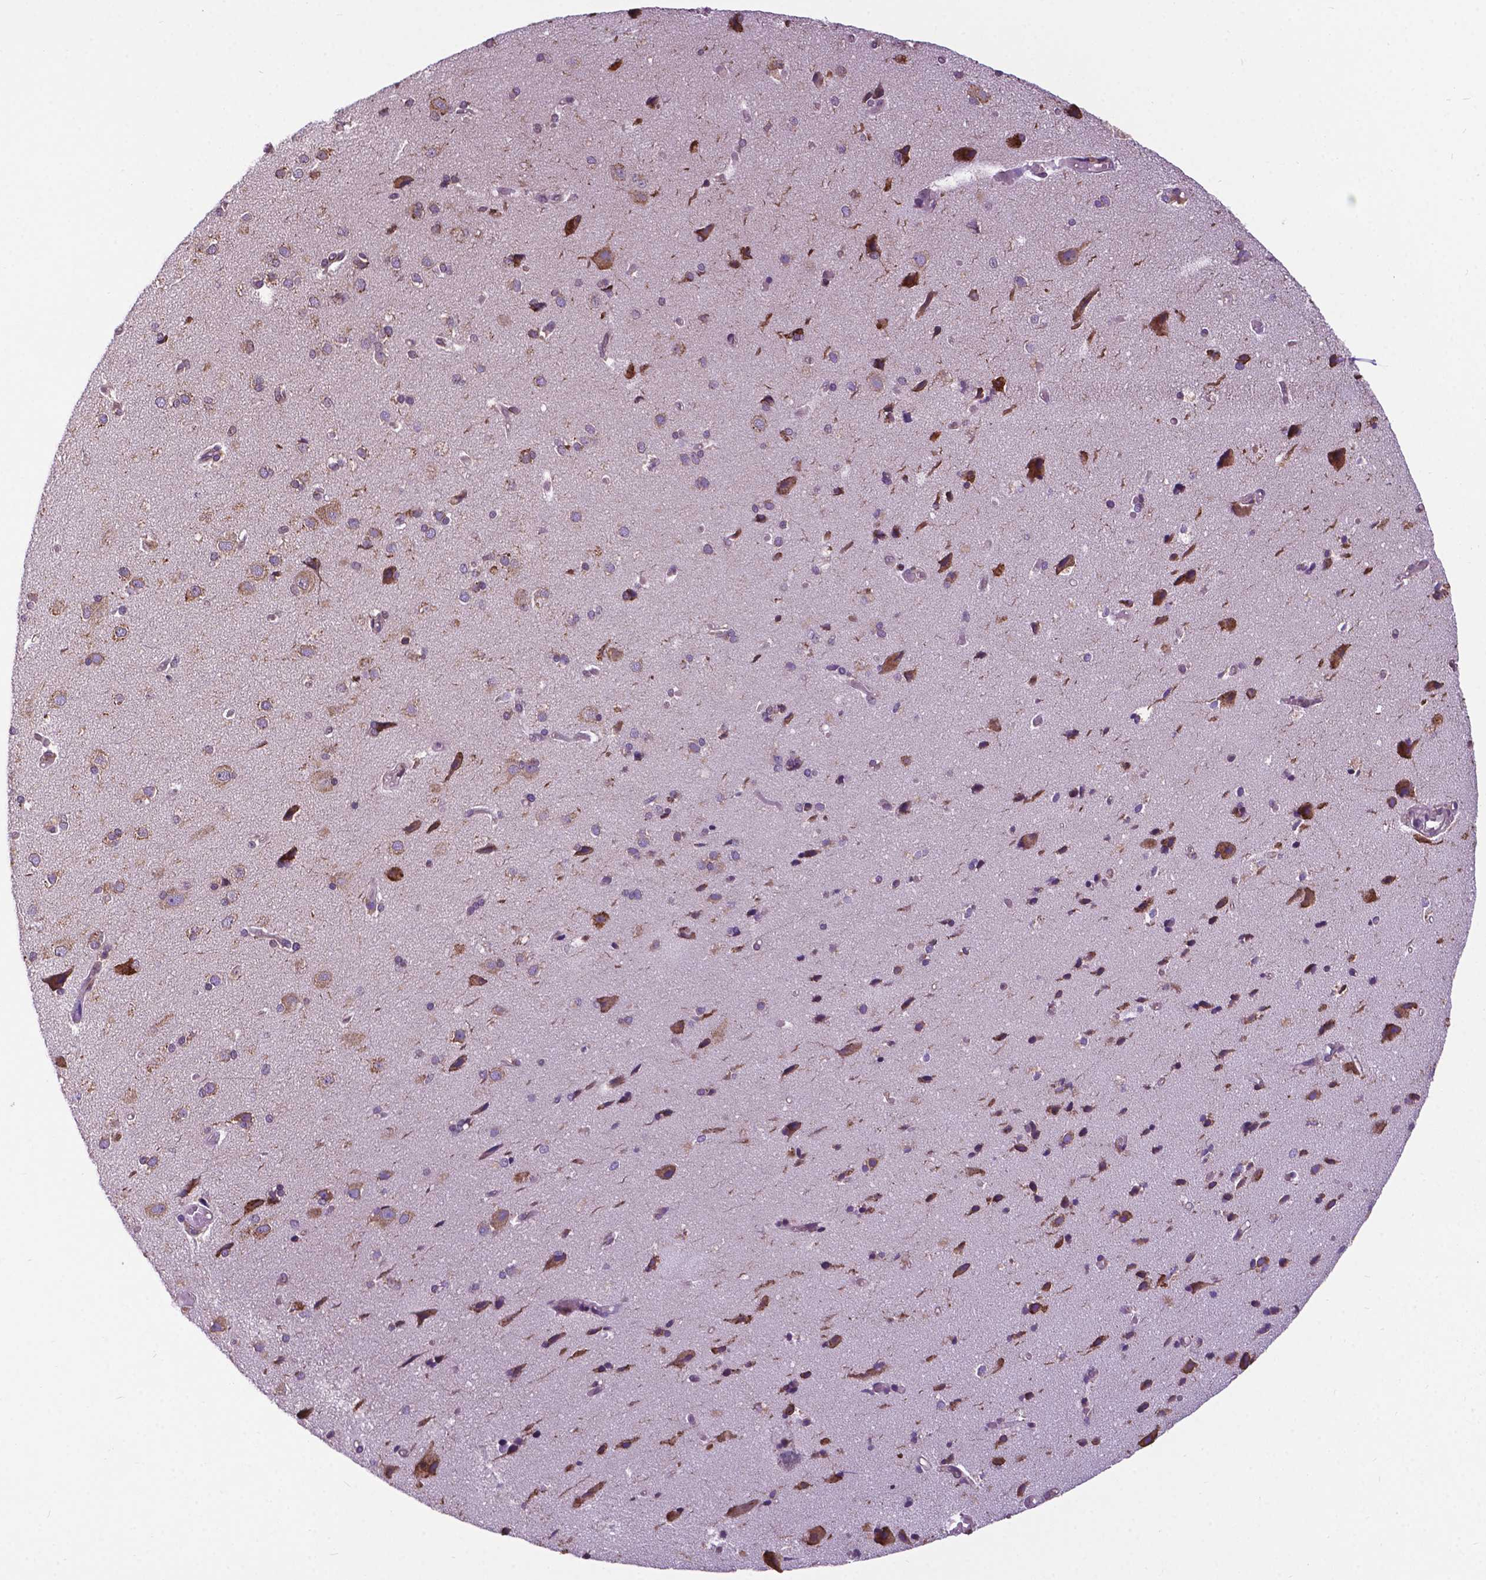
{"staining": {"intensity": "negative", "quantity": "none", "location": "none"}, "tissue": "cerebral cortex", "cell_type": "Endothelial cells", "image_type": "normal", "snomed": [{"axis": "morphology", "description": "Normal tissue, NOS"}, {"axis": "morphology", "description": "Glioma, malignant, High grade"}, {"axis": "topography", "description": "Cerebral cortex"}], "caption": "A micrograph of cerebral cortex stained for a protein demonstrates no brown staining in endothelial cells.", "gene": "GANAB", "patient": {"sex": "male", "age": 71}}